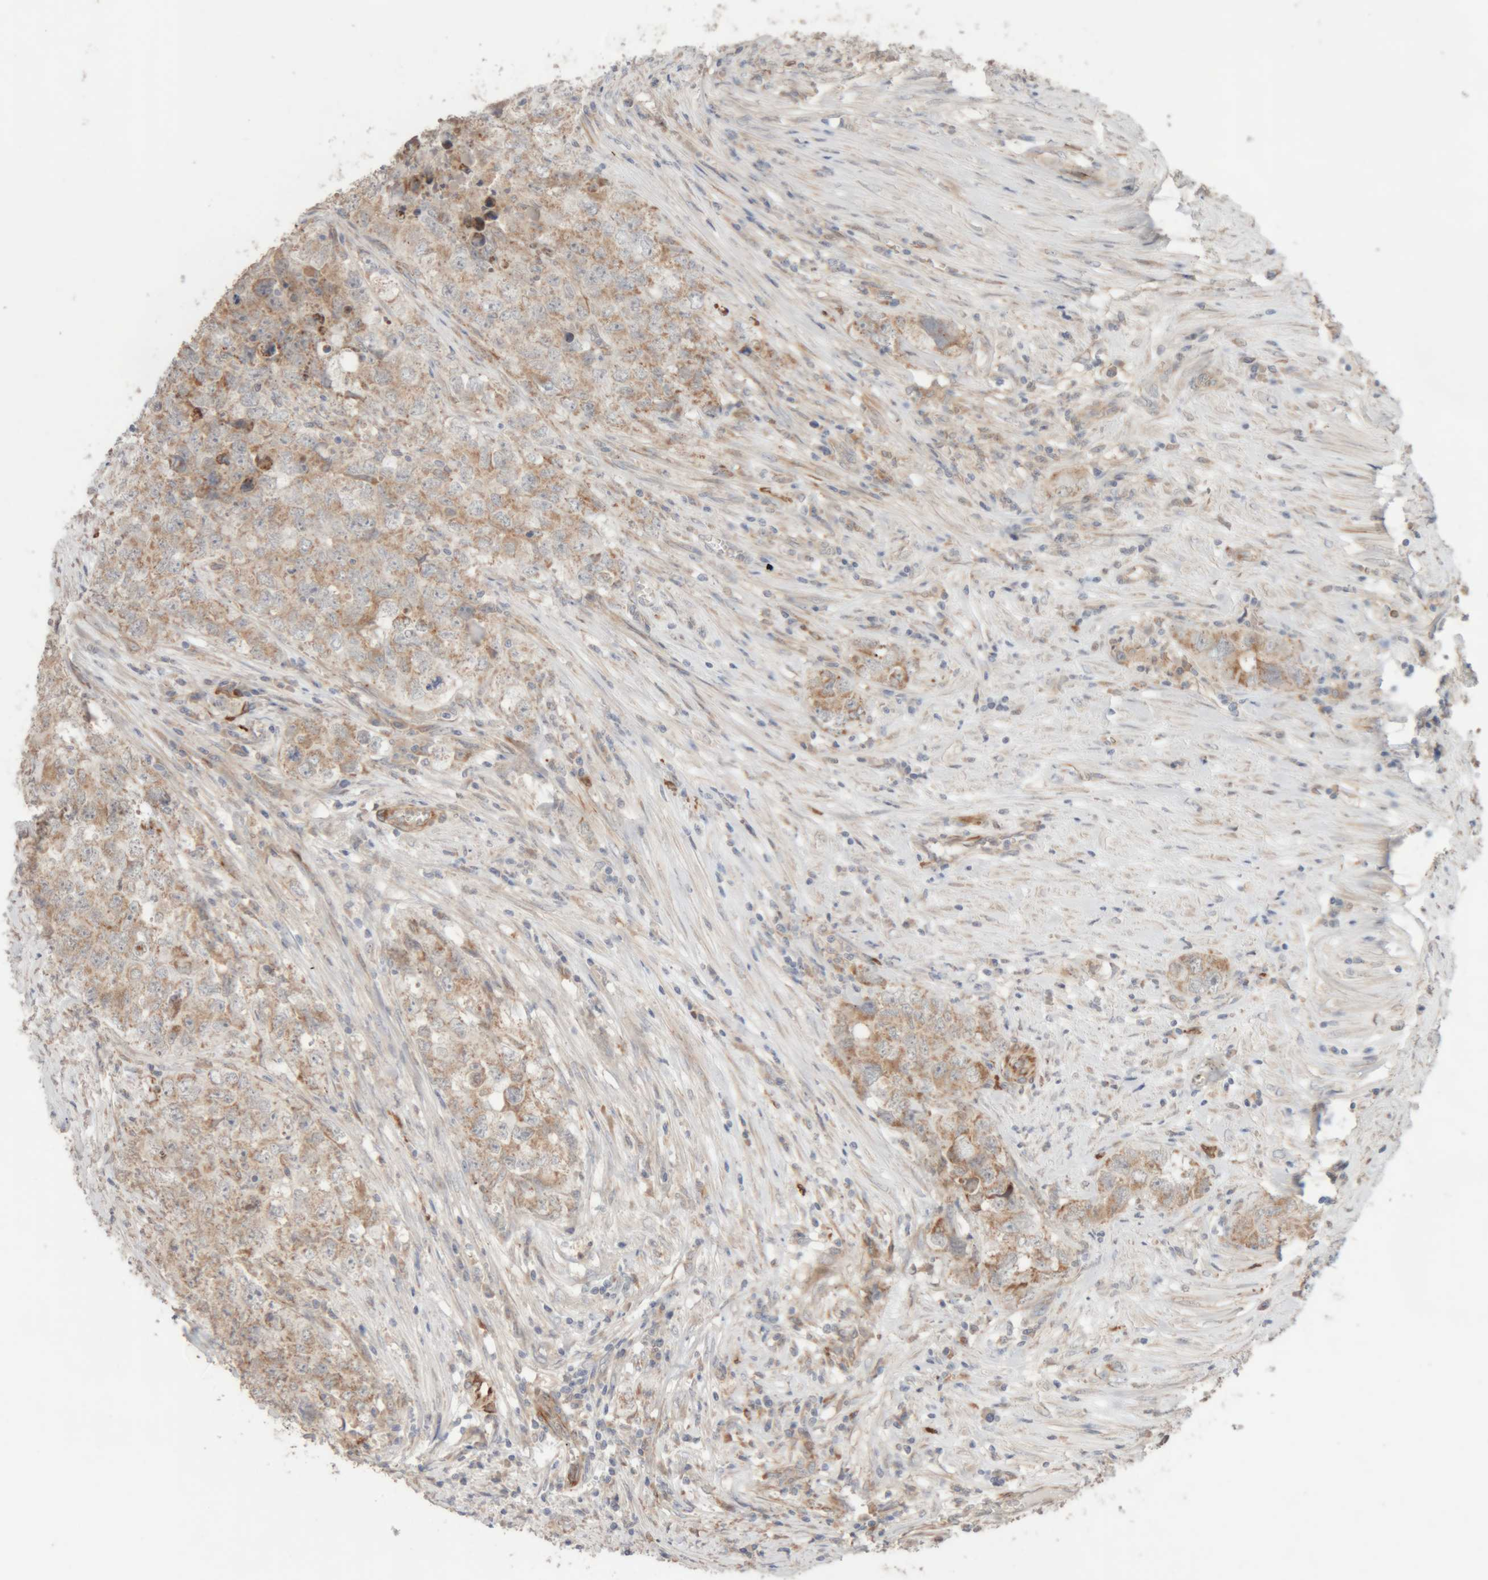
{"staining": {"intensity": "weak", "quantity": "25%-75%", "location": "cytoplasmic/membranous"}, "tissue": "testis cancer", "cell_type": "Tumor cells", "image_type": "cancer", "snomed": [{"axis": "morphology", "description": "Seminoma, NOS"}, {"axis": "morphology", "description": "Carcinoma, Embryonal, NOS"}, {"axis": "topography", "description": "Testis"}], "caption": "A low amount of weak cytoplasmic/membranous positivity is identified in about 25%-75% of tumor cells in testis cancer (embryonal carcinoma) tissue.", "gene": "RAB32", "patient": {"sex": "male", "age": 43}}